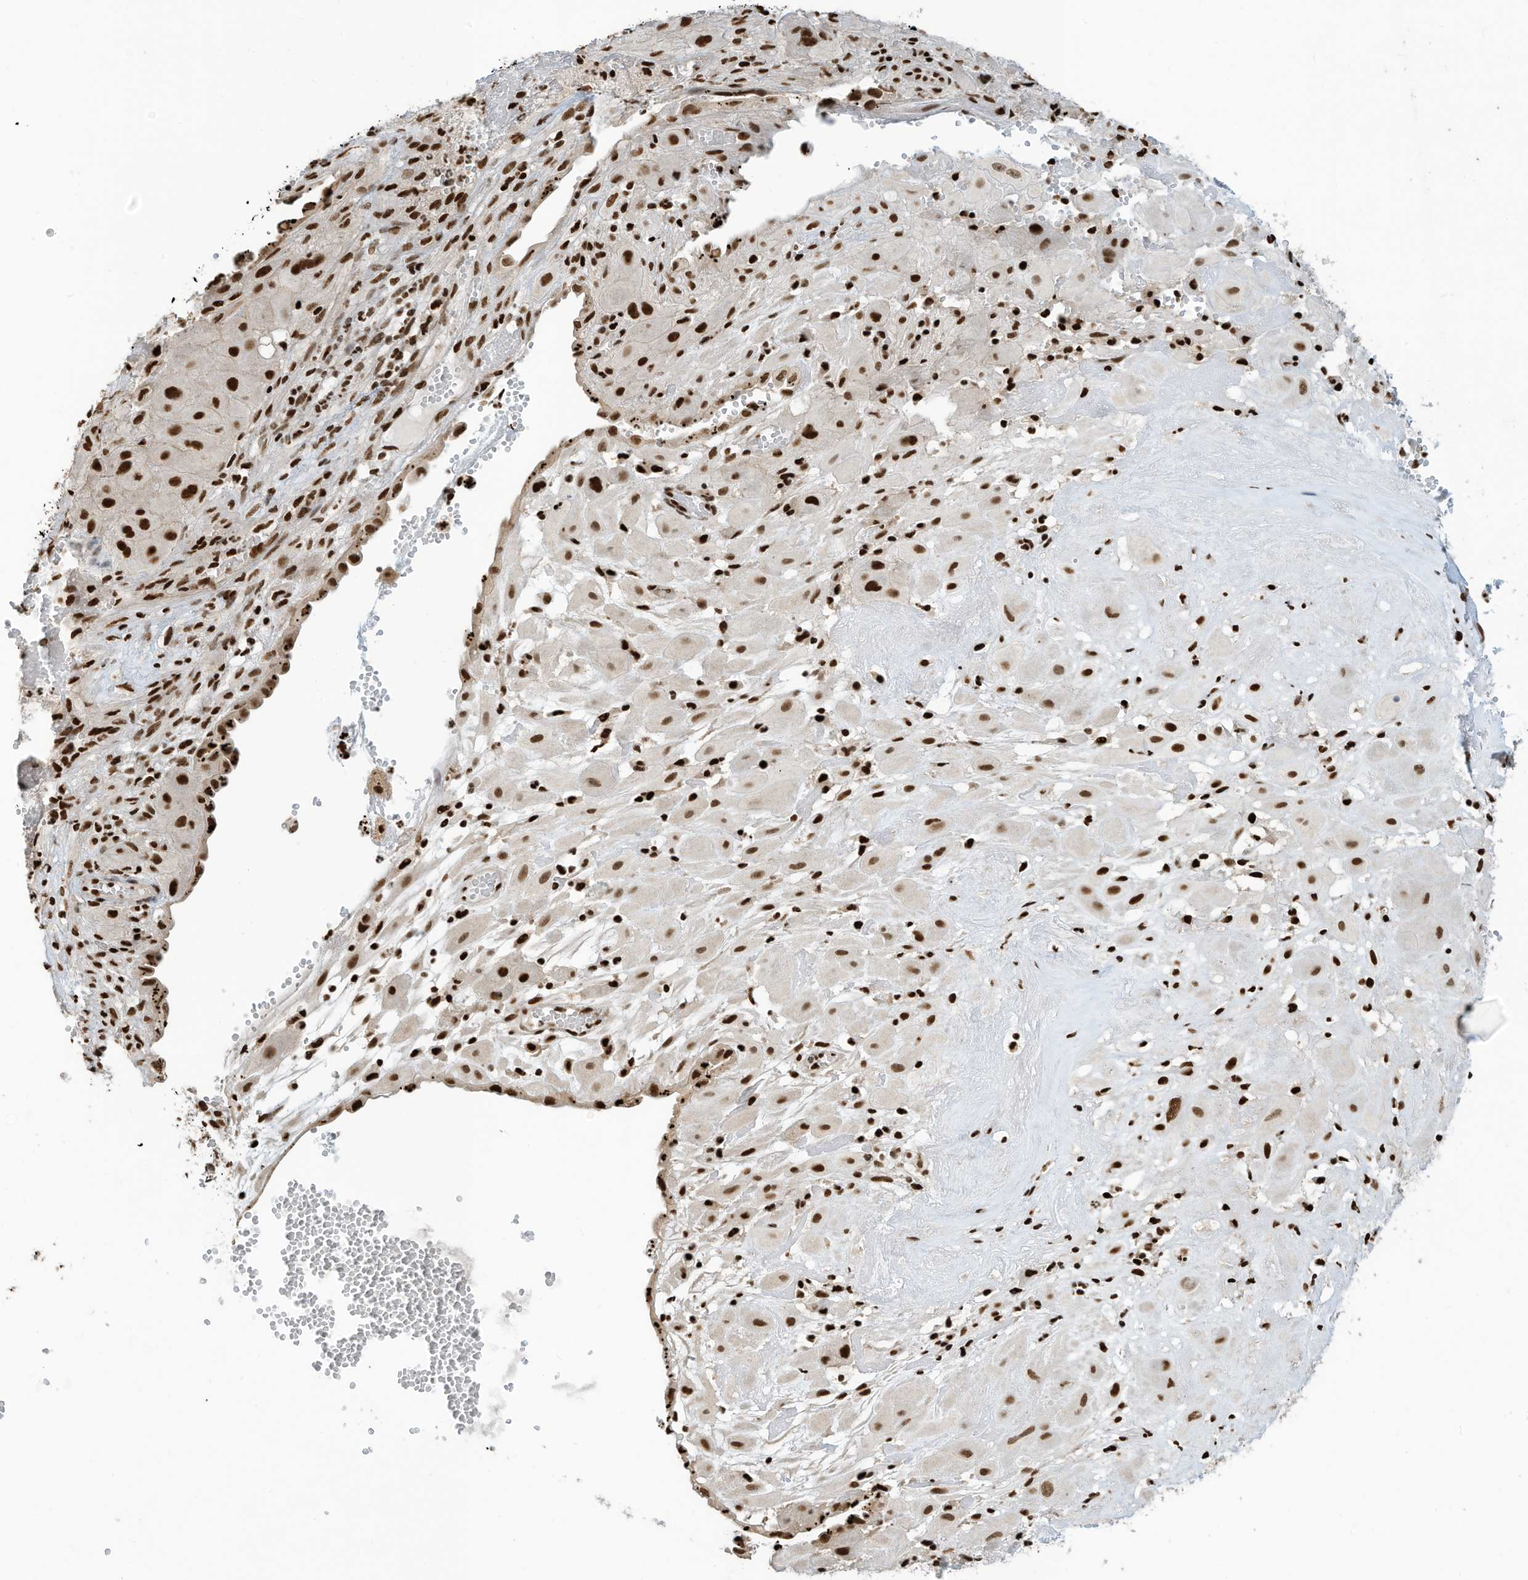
{"staining": {"intensity": "strong", "quantity": ">75%", "location": "nuclear"}, "tissue": "cervical cancer", "cell_type": "Tumor cells", "image_type": "cancer", "snomed": [{"axis": "morphology", "description": "Squamous cell carcinoma, NOS"}, {"axis": "topography", "description": "Cervix"}], "caption": "IHC photomicrograph of human cervical cancer stained for a protein (brown), which shows high levels of strong nuclear positivity in about >75% of tumor cells.", "gene": "SAMD15", "patient": {"sex": "female", "age": 34}}